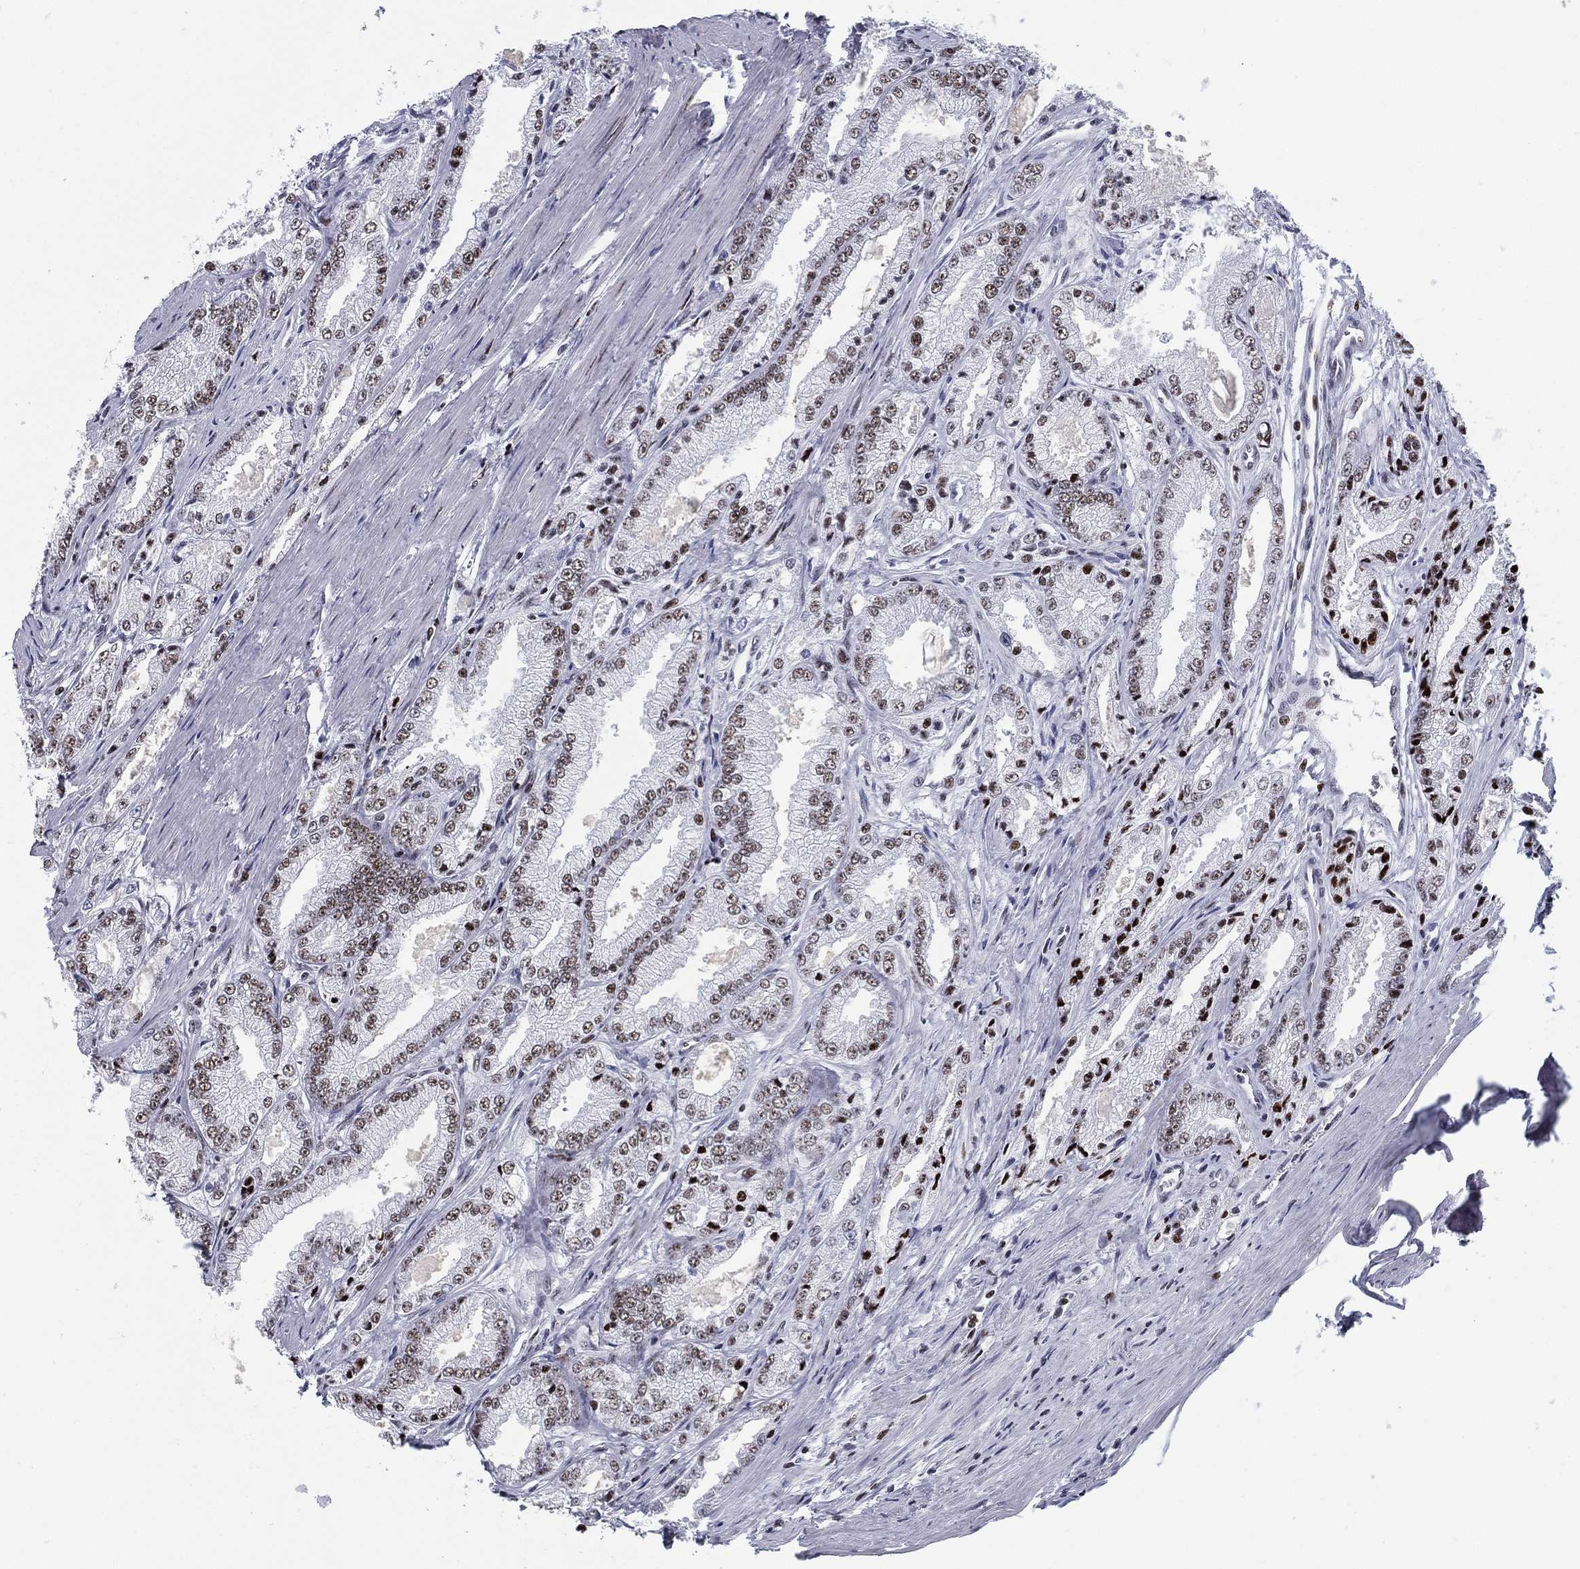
{"staining": {"intensity": "moderate", "quantity": ">75%", "location": "nuclear"}, "tissue": "prostate cancer", "cell_type": "Tumor cells", "image_type": "cancer", "snomed": [{"axis": "morphology", "description": "Adenocarcinoma, NOS"}, {"axis": "morphology", "description": "Adenocarcinoma, High grade"}, {"axis": "topography", "description": "Prostate"}], "caption": "This histopathology image exhibits prostate adenocarcinoma (high-grade) stained with IHC to label a protein in brown. The nuclear of tumor cells show moderate positivity for the protein. Nuclei are counter-stained blue.", "gene": "CYB561D2", "patient": {"sex": "male", "age": 70}}